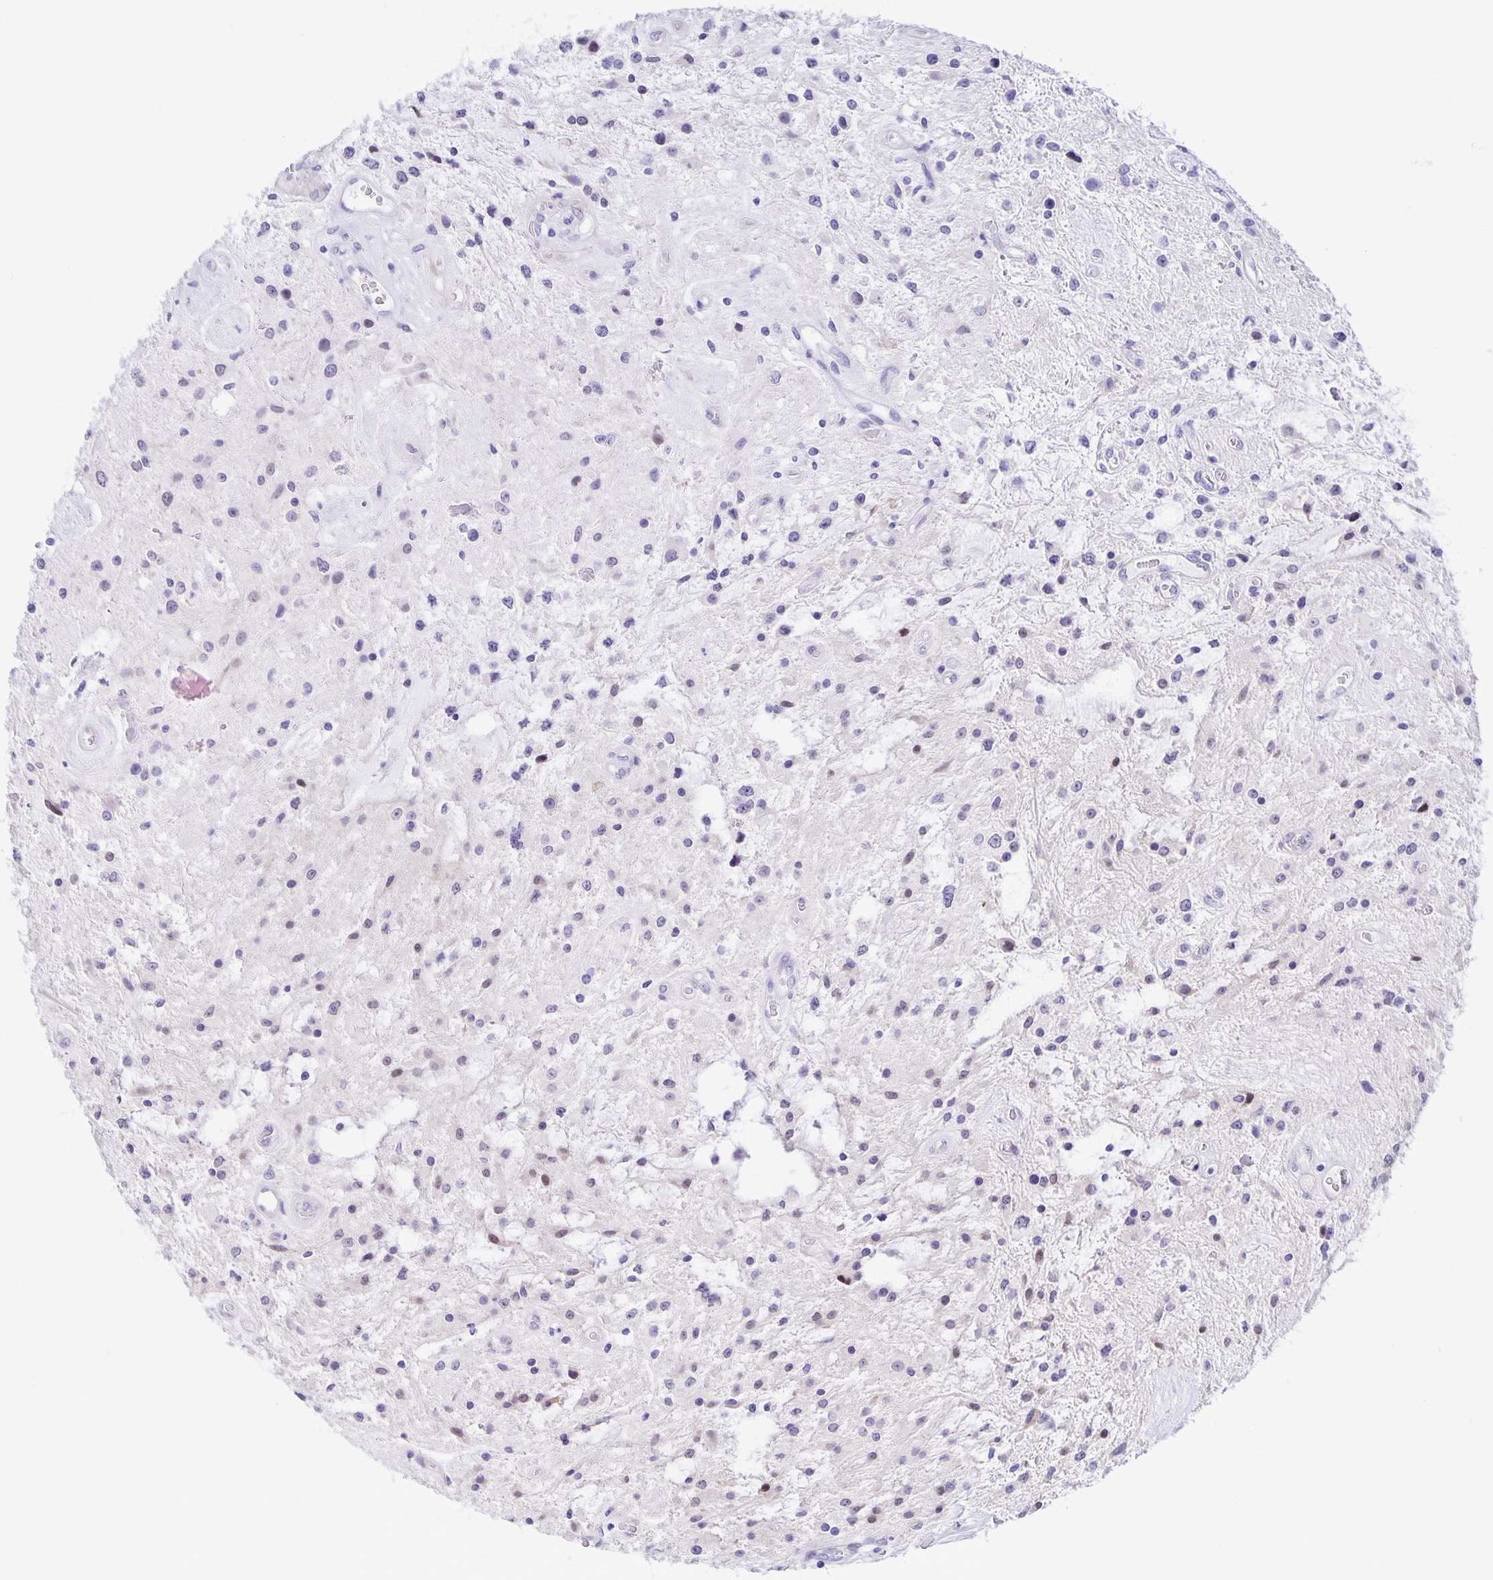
{"staining": {"intensity": "negative", "quantity": "none", "location": "none"}, "tissue": "glioma", "cell_type": "Tumor cells", "image_type": "cancer", "snomed": [{"axis": "morphology", "description": "Glioma, malignant, Low grade"}, {"axis": "topography", "description": "Cerebellum"}], "caption": "This is an immunohistochemistry image of glioma. There is no staining in tumor cells.", "gene": "ERMN", "patient": {"sex": "female", "age": 14}}